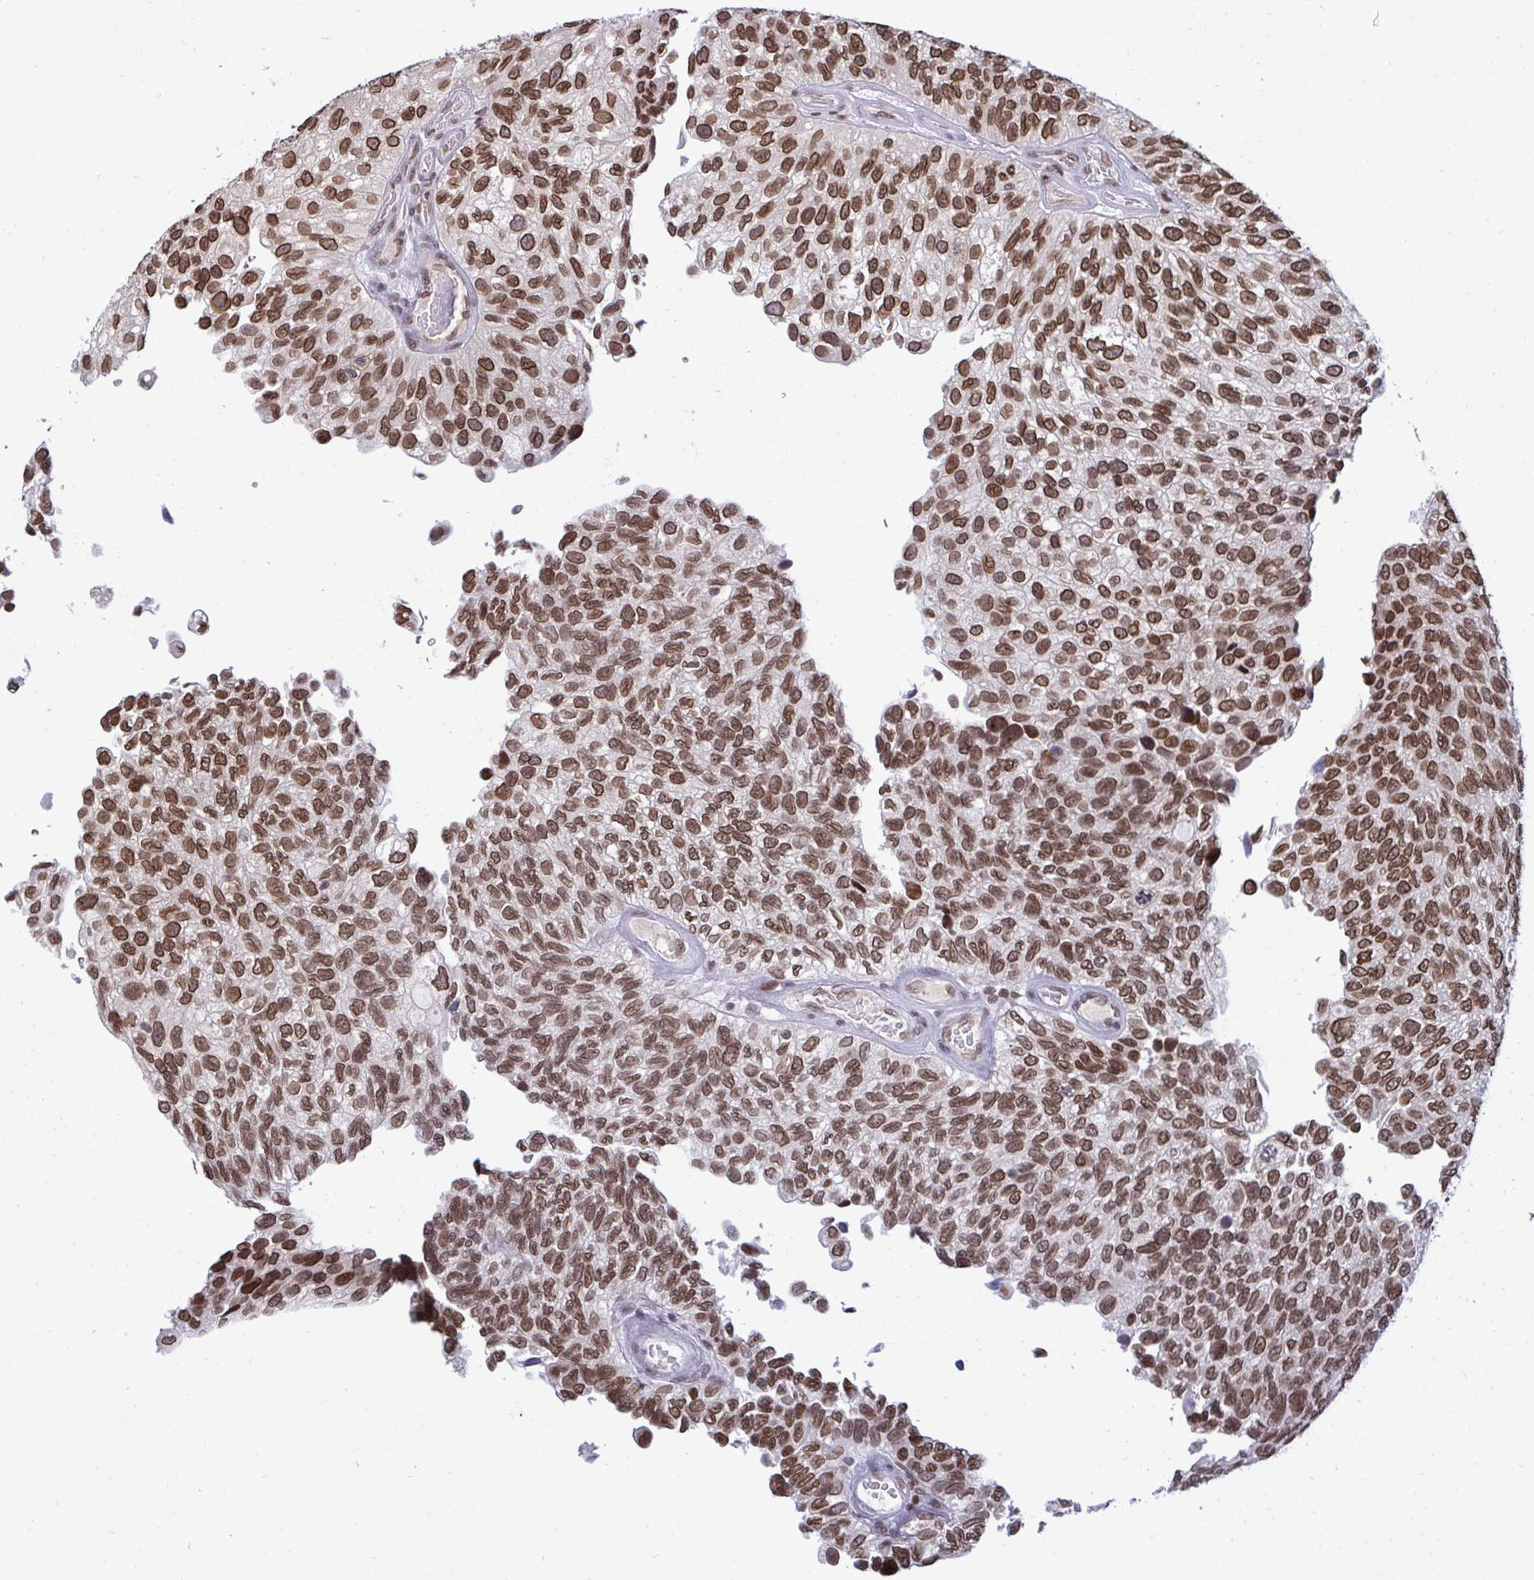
{"staining": {"intensity": "moderate", "quantity": ">75%", "location": "nuclear"}, "tissue": "urothelial cancer", "cell_type": "Tumor cells", "image_type": "cancer", "snomed": [{"axis": "morphology", "description": "Urothelial carcinoma, NOS"}, {"axis": "topography", "description": "Urinary bladder"}], "caption": "A high-resolution histopathology image shows immunohistochemistry (IHC) staining of transitional cell carcinoma, which demonstrates moderate nuclear positivity in approximately >75% of tumor cells. Using DAB (3,3'-diaminobenzidine) (brown) and hematoxylin (blue) stains, captured at high magnification using brightfield microscopy.", "gene": "JPT1", "patient": {"sex": "male", "age": 87}}